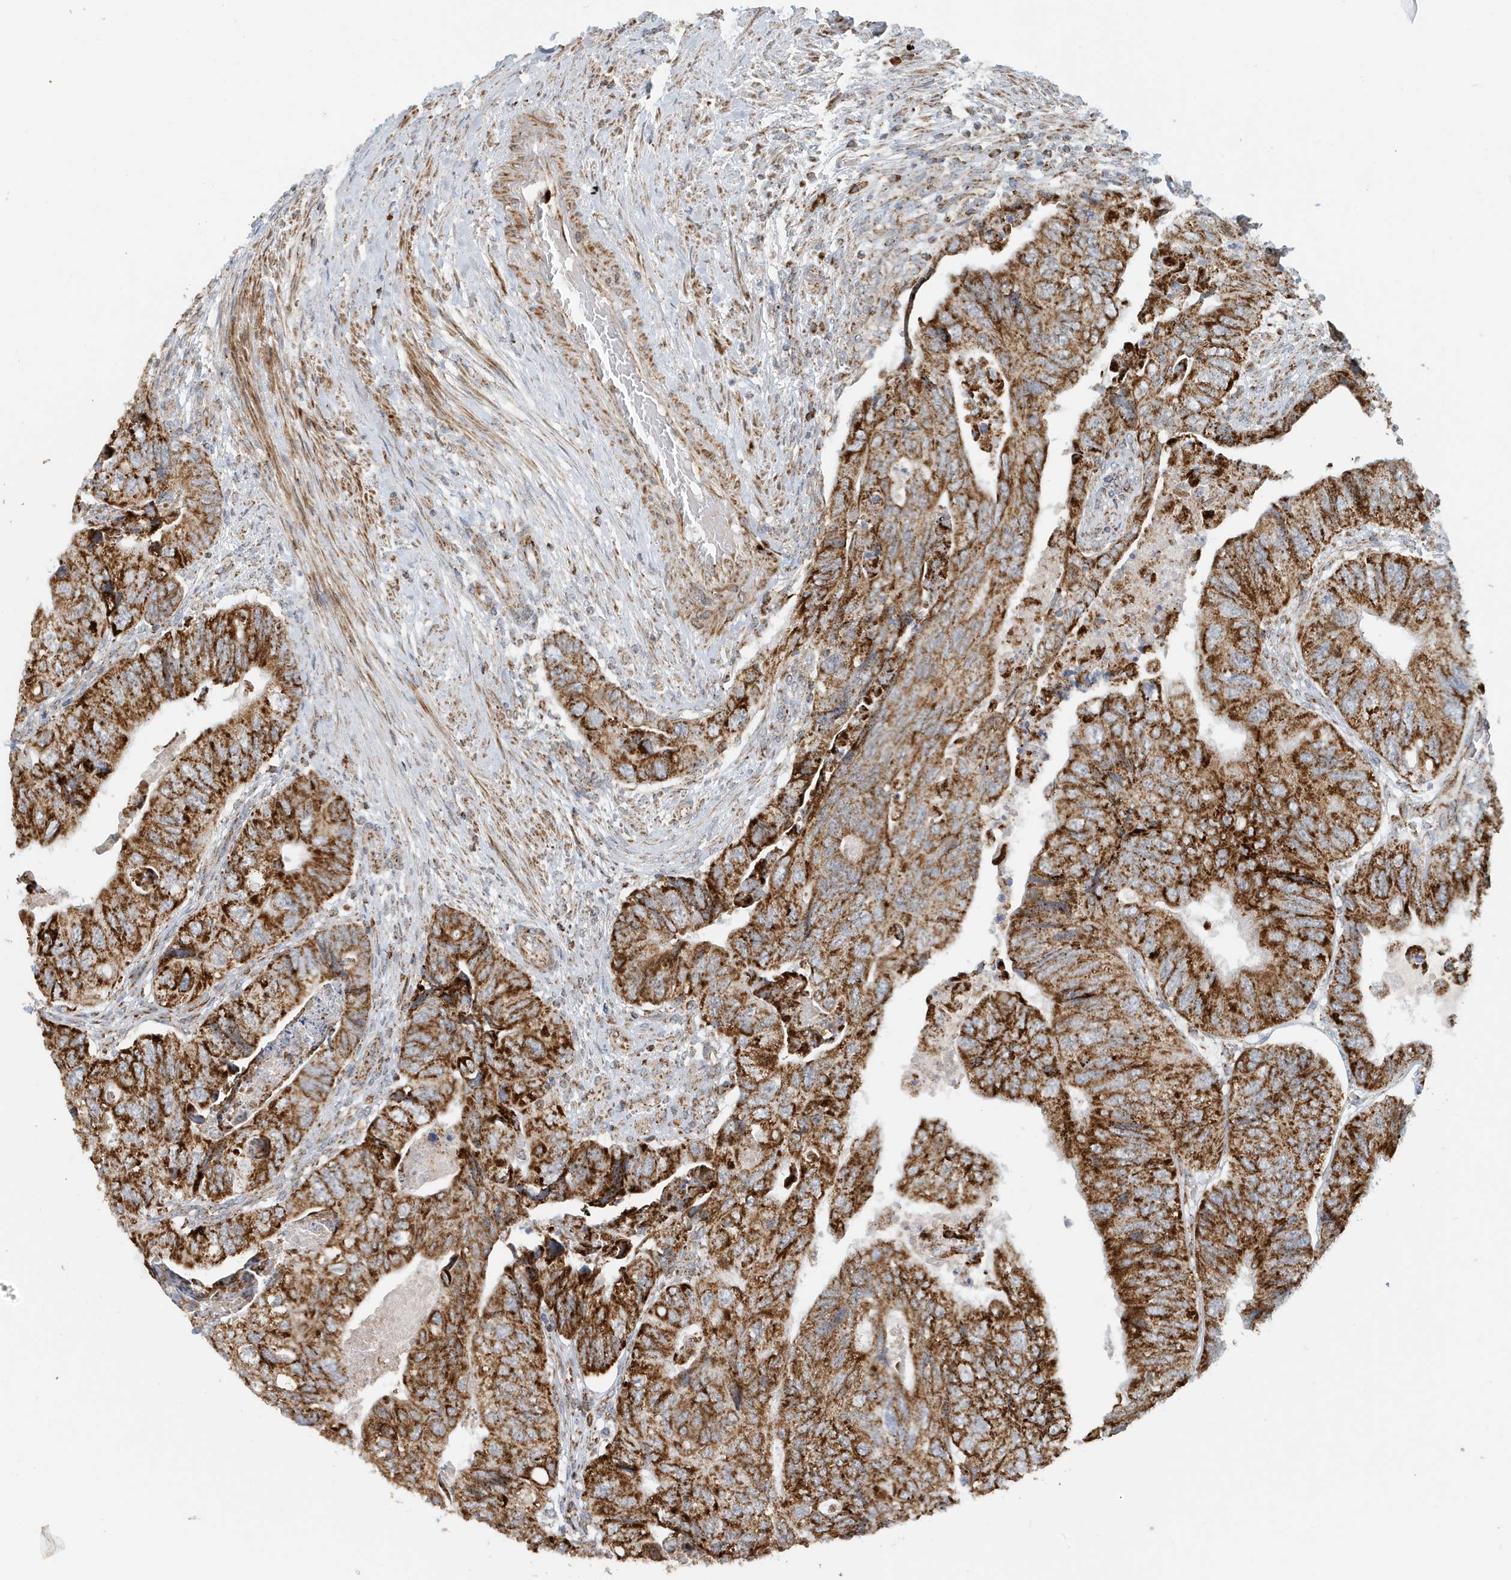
{"staining": {"intensity": "strong", "quantity": ">75%", "location": "cytoplasmic/membranous"}, "tissue": "colorectal cancer", "cell_type": "Tumor cells", "image_type": "cancer", "snomed": [{"axis": "morphology", "description": "Adenocarcinoma, NOS"}, {"axis": "topography", "description": "Rectum"}], "caption": "Colorectal cancer (adenocarcinoma) stained with a protein marker exhibits strong staining in tumor cells.", "gene": "MAN1A1", "patient": {"sex": "male", "age": 63}}